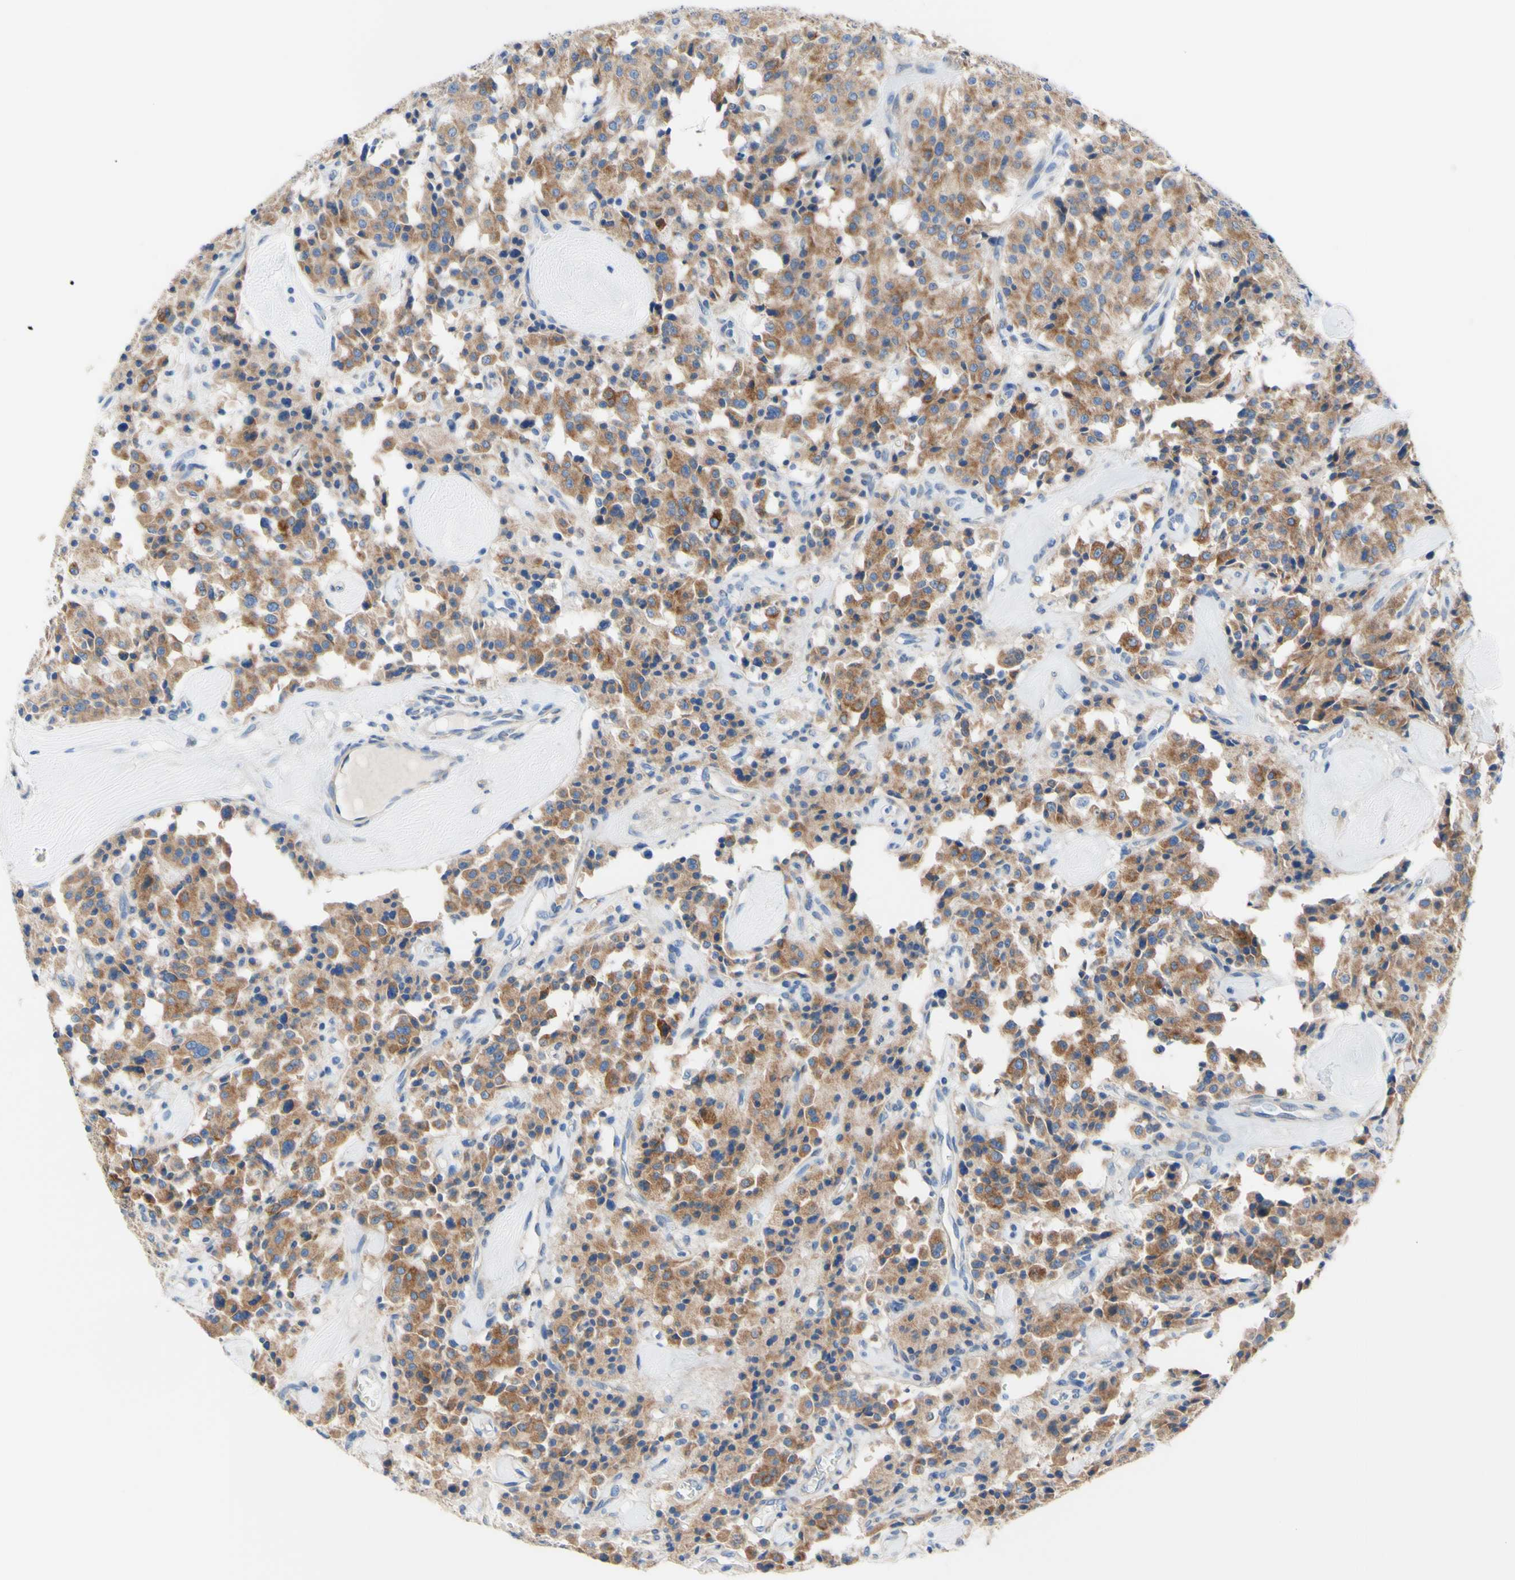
{"staining": {"intensity": "moderate", "quantity": ">75%", "location": "cytoplasmic/membranous"}, "tissue": "carcinoid", "cell_type": "Tumor cells", "image_type": "cancer", "snomed": [{"axis": "morphology", "description": "Carcinoid, malignant, NOS"}, {"axis": "topography", "description": "Lung"}], "caption": "Protein staining demonstrates moderate cytoplasmic/membranous positivity in about >75% of tumor cells in carcinoid. Using DAB (3,3'-diaminobenzidine) (brown) and hematoxylin (blue) stains, captured at high magnification using brightfield microscopy.", "gene": "RETREG2", "patient": {"sex": "male", "age": 30}}